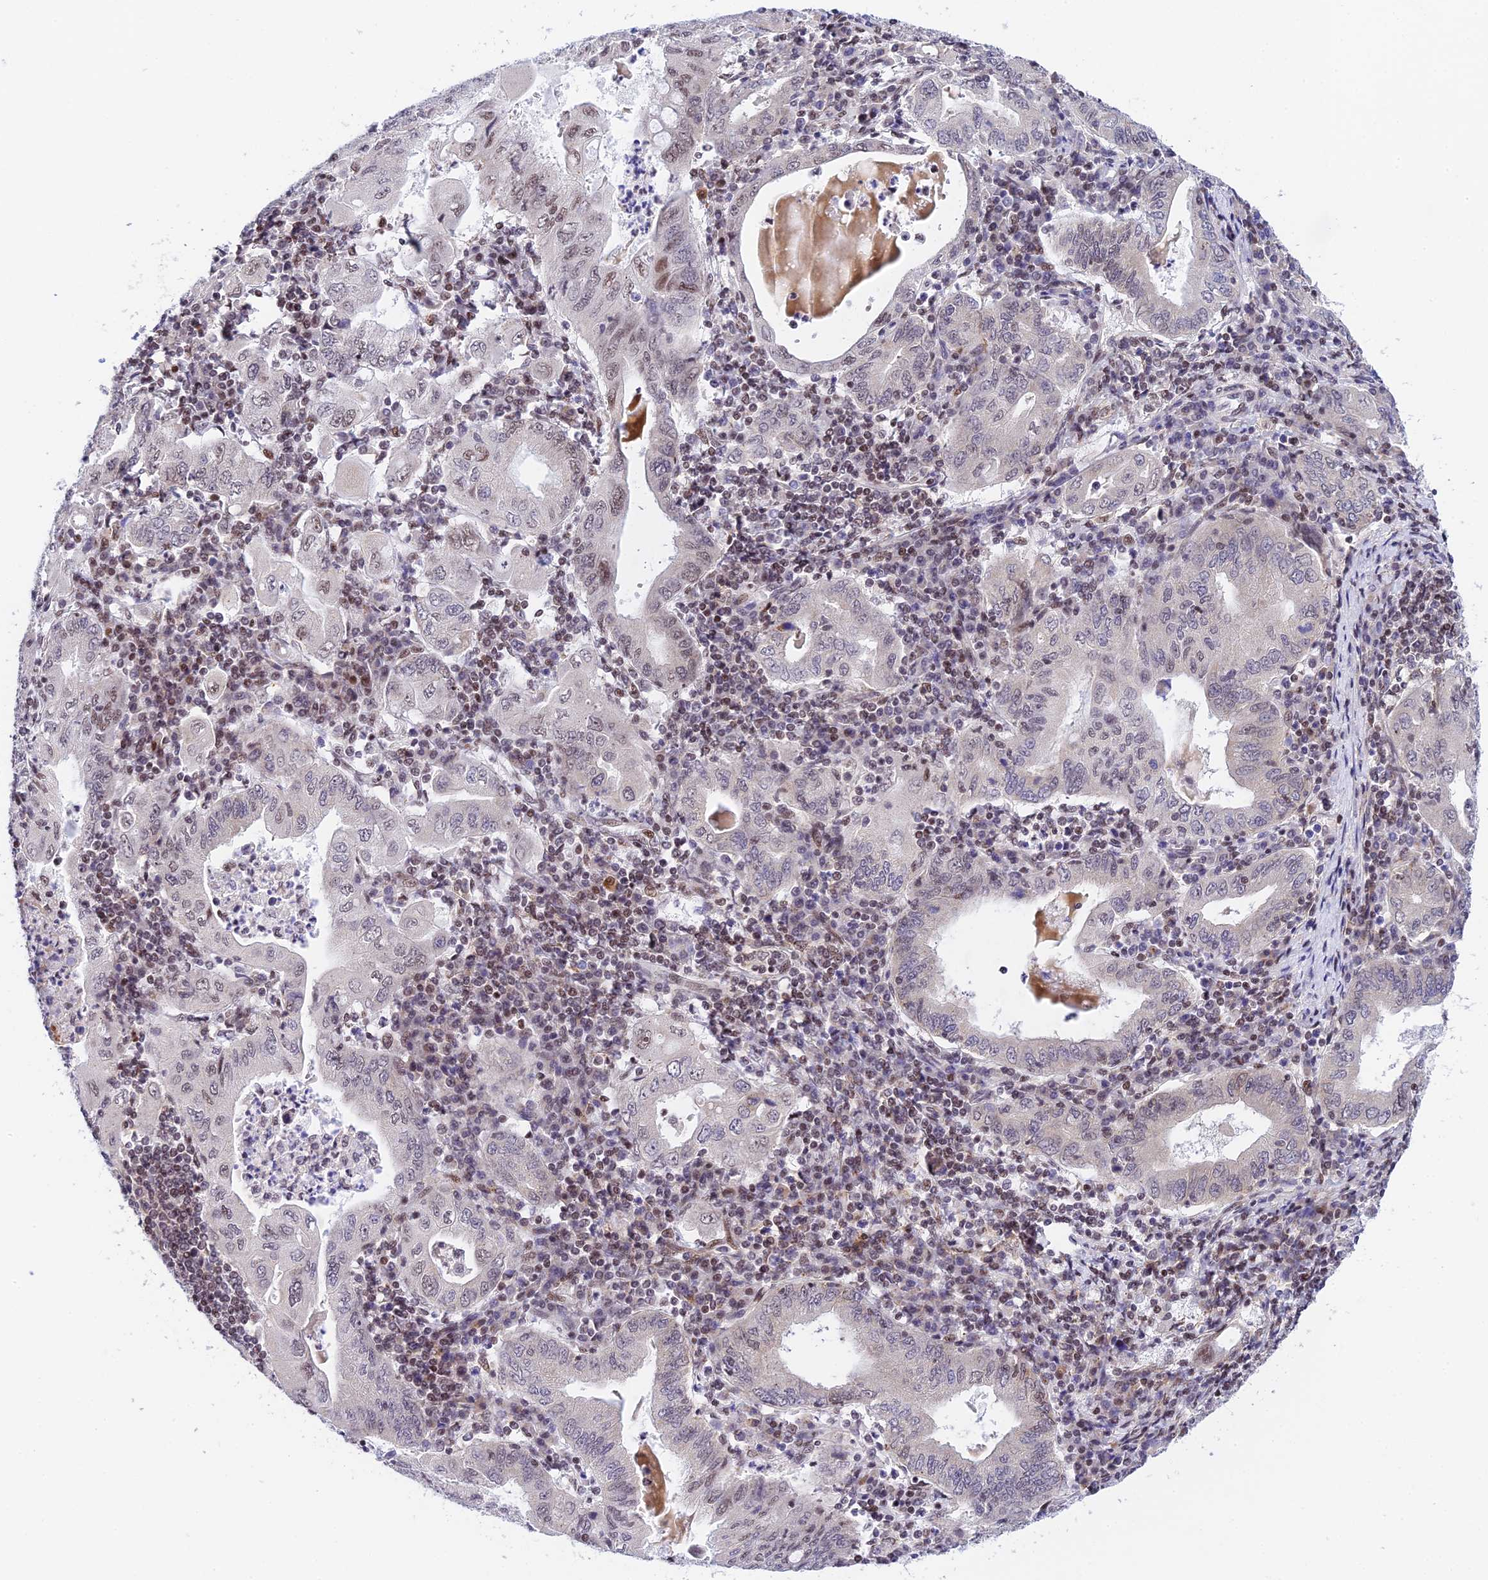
{"staining": {"intensity": "moderate", "quantity": "<25%", "location": "nuclear"}, "tissue": "stomach cancer", "cell_type": "Tumor cells", "image_type": "cancer", "snomed": [{"axis": "morphology", "description": "Normal tissue, NOS"}, {"axis": "morphology", "description": "Adenocarcinoma, NOS"}, {"axis": "topography", "description": "Esophagus"}, {"axis": "topography", "description": "Stomach, upper"}, {"axis": "topography", "description": "Peripheral nerve tissue"}], "caption": "IHC (DAB (3,3'-diaminobenzidine)) staining of human adenocarcinoma (stomach) demonstrates moderate nuclear protein staining in about <25% of tumor cells. IHC stains the protein of interest in brown and the nuclei are stained blue.", "gene": "USP22", "patient": {"sex": "male", "age": 62}}